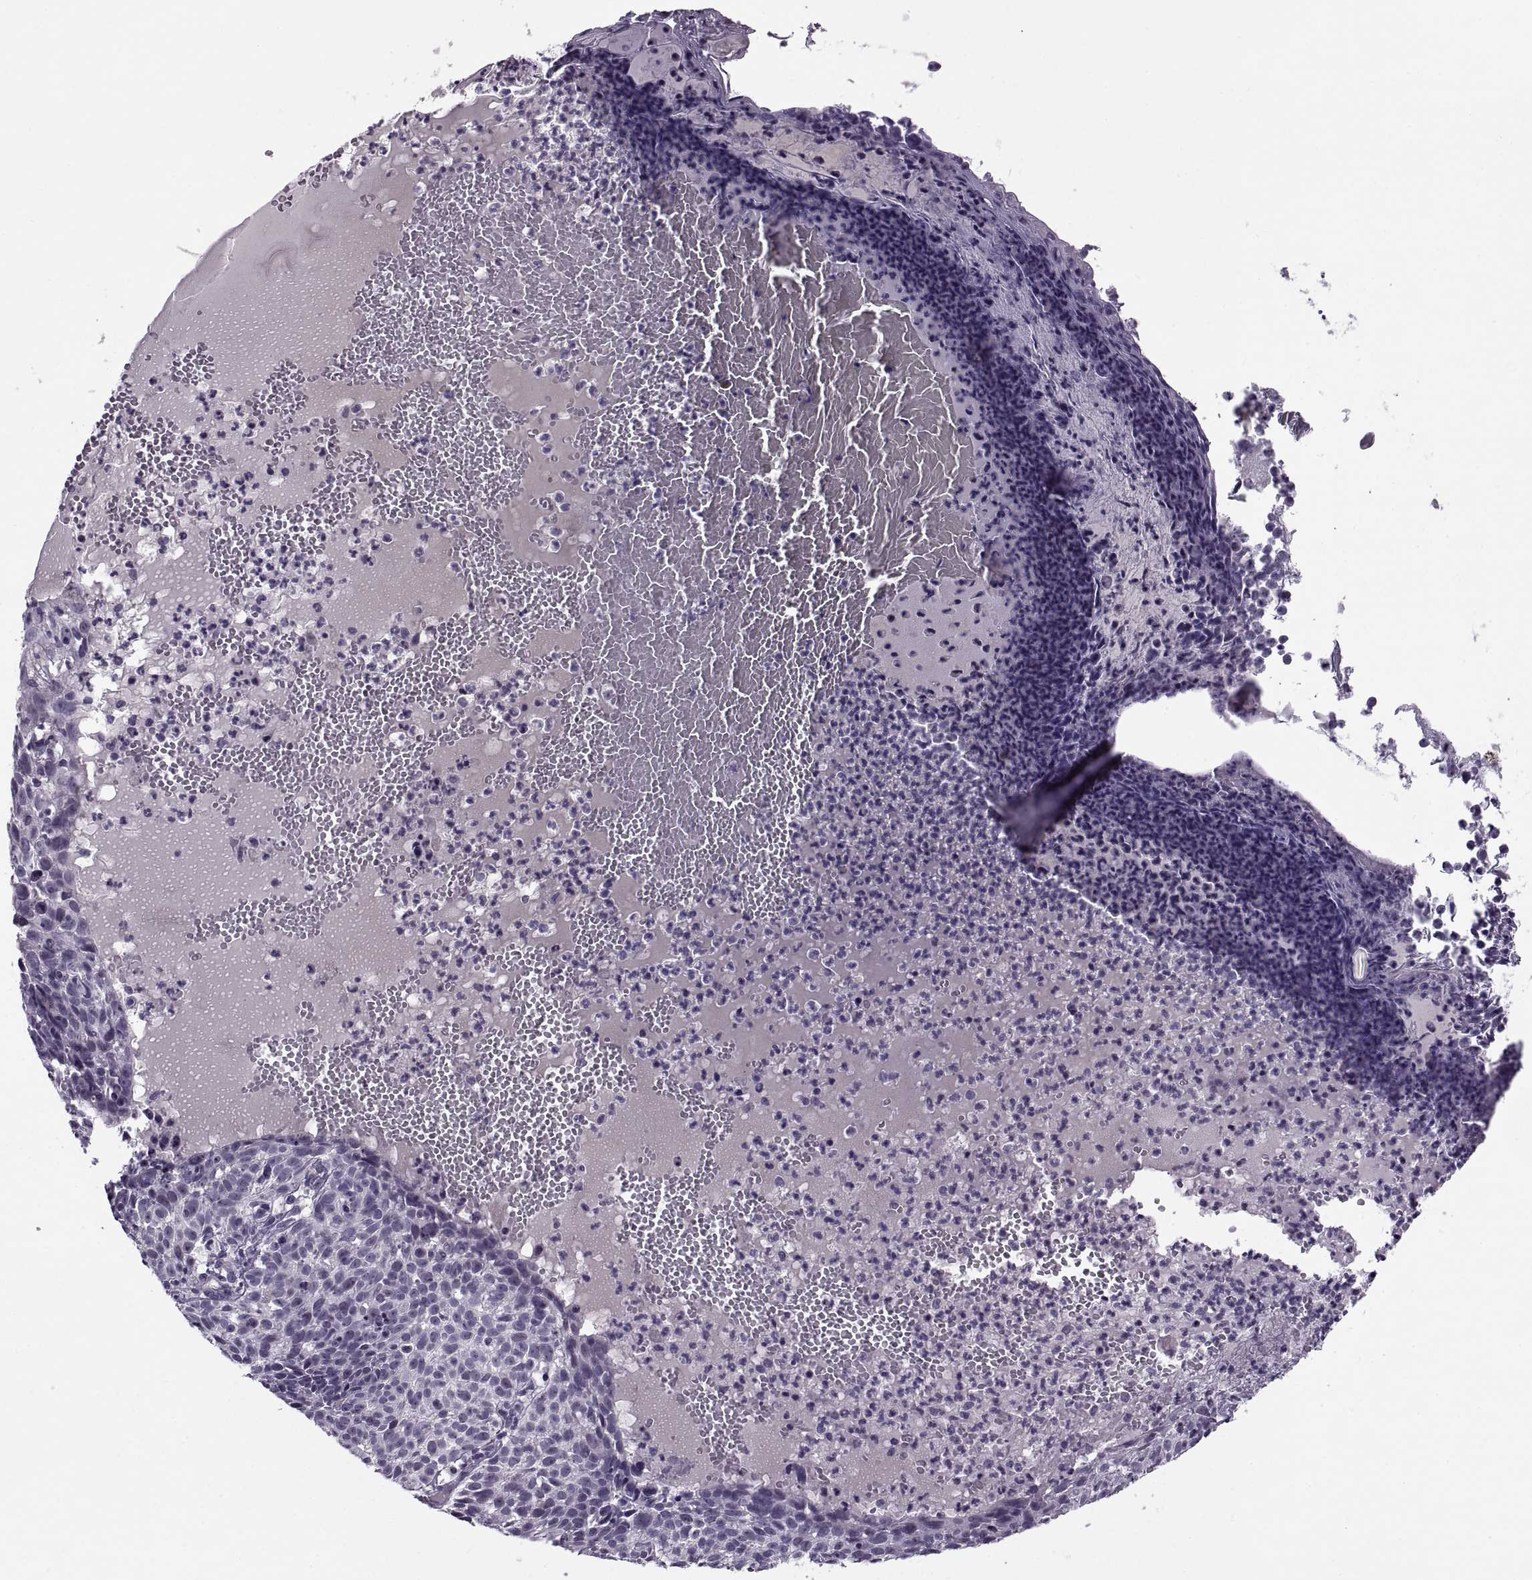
{"staining": {"intensity": "negative", "quantity": "none", "location": "none"}, "tissue": "skin cancer", "cell_type": "Tumor cells", "image_type": "cancer", "snomed": [{"axis": "morphology", "description": "Basal cell carcinoma"}, {"axis": "topography", "description": "Skin"}], "caption": "Tumor cells are negative for protein expression in human skin basal cell carcinoma. The staining is performed using DAB (3,3'-diaminobenzidine) brown chromogen with nuclei counter-stained in using hematoxylin.", "gene": "MAGEB1", "patient": {"sex": "male", "age": 90}}